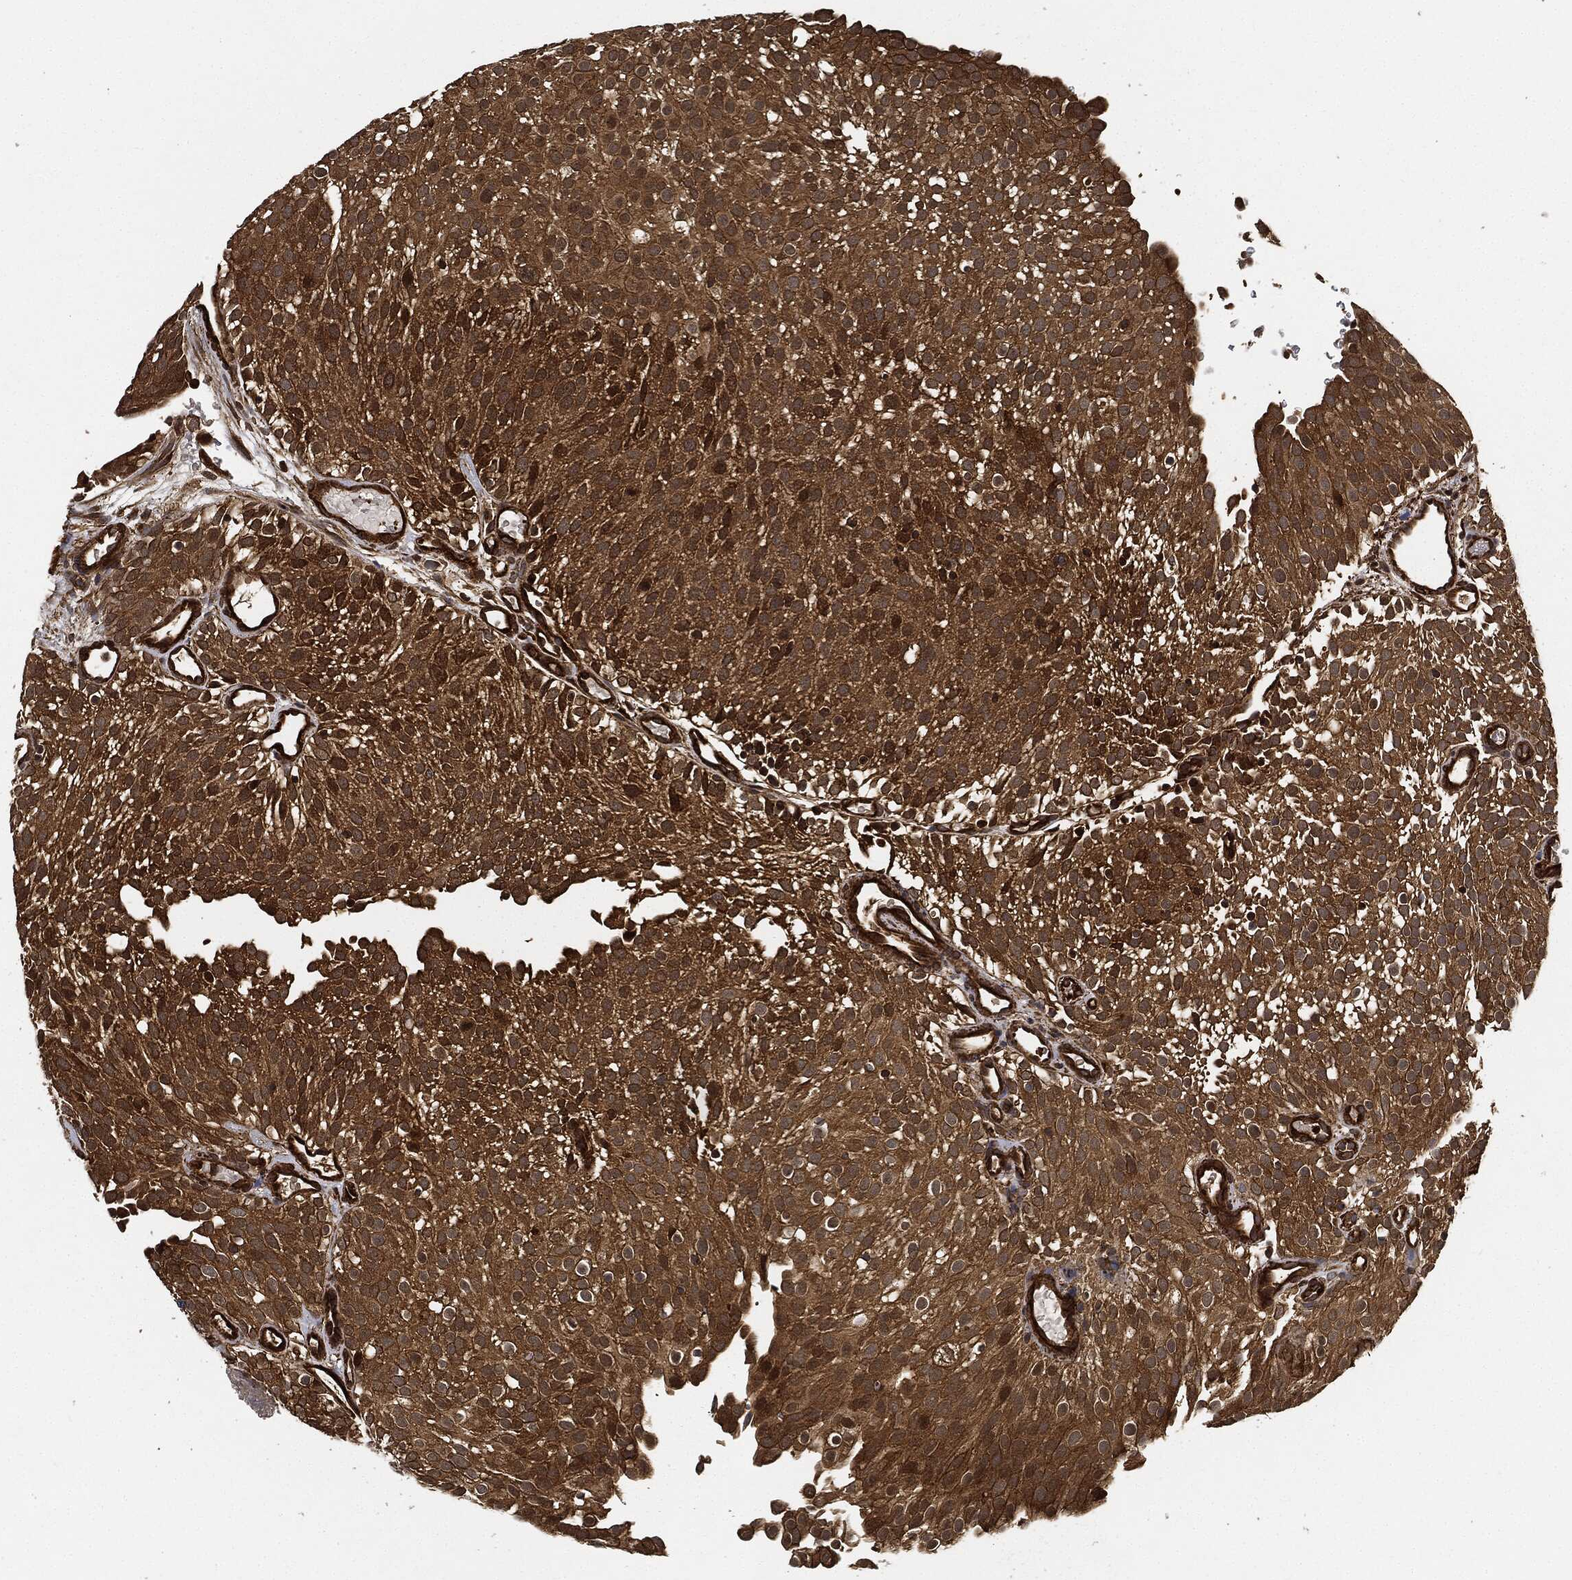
{"staining": {"intensity": "strong", "quantity": ">75%", "location": "cytoplasmic/membranous"}, "tissue": "urothelial cancer", "cell_type": "Tumor cells", "image_type": "cancer", "snomed": [{"axis": "morphology", "description": "Urothelial carcinoma, Low grade"}, {"axis": "topography", "description": "Urinary bladder"}], "caption": "Immunohistochemical staining of low-grade urothelial carcinoma shows high levels of strong cytoplasmic/membranous positivity in about >75% of tumor cells. The staining was performed using DAB (3,3'-diaminobenzidine), with brown indicating positive protein expression. Nuclei are stained blue with hematoxylin.", "gene": "CEP290", "patient": {"sex": "male", "age": 78}}